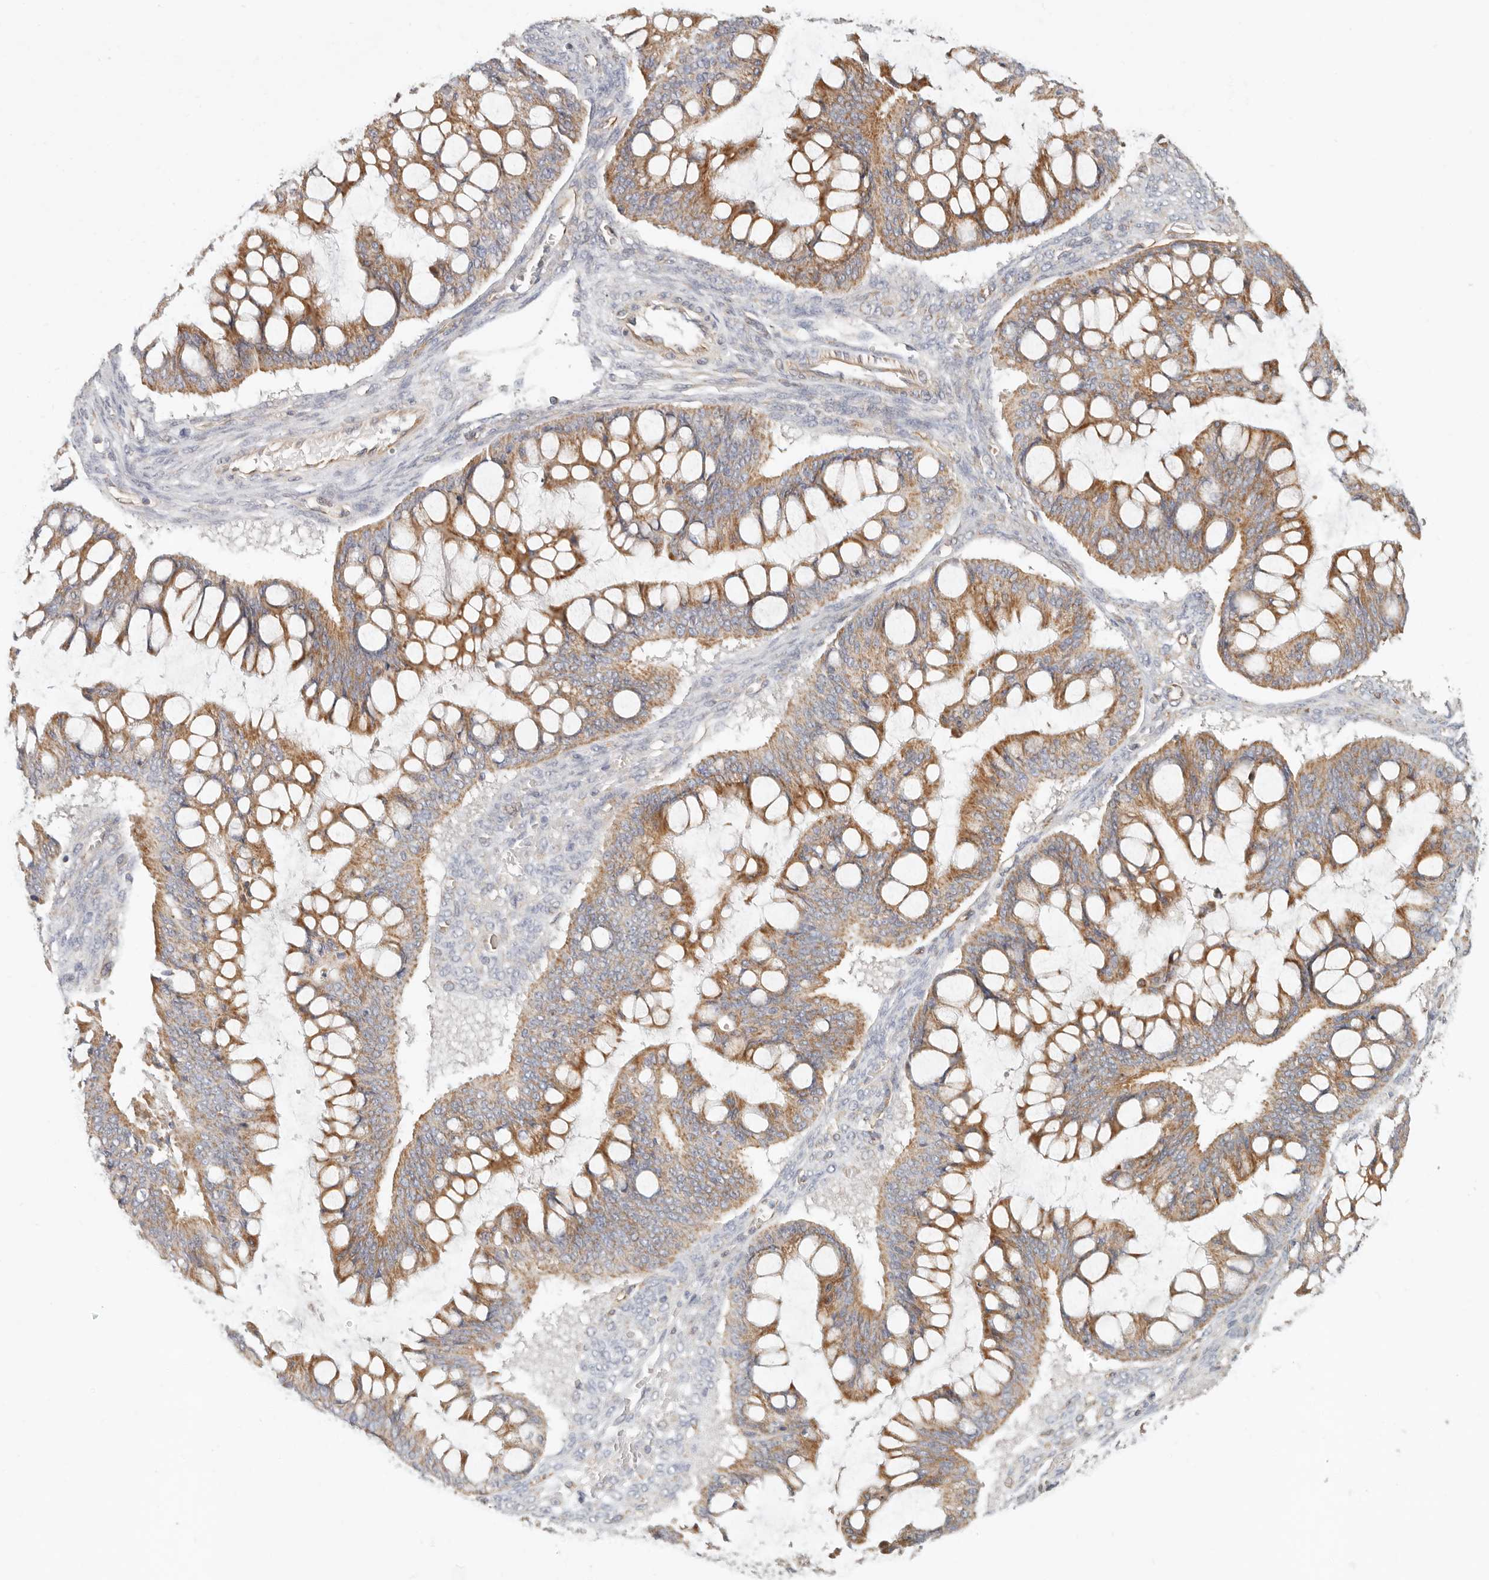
{"staining": {"intensity": "moderate", "quantity": ">75%", "location": "cytoplasmic/membranous"}, "tissue": "ovarian cancer", "cell_type": "Tumor cells", "image_type": "cancer", "snomed": [{"axis": "morphology", "description": "Cystadenocarcinoma, mucinous, NOS"}, {"axis": "topography", "description": "Ovary"}], "caption": "Tumor cells reveal moderate cytoplasmic/membranous staining in about >75% of cells in mucinous cystadenocarcinoma (ovarian).", "gene": "SPRING1", "patient": {"sex": "female", "age": 73}}